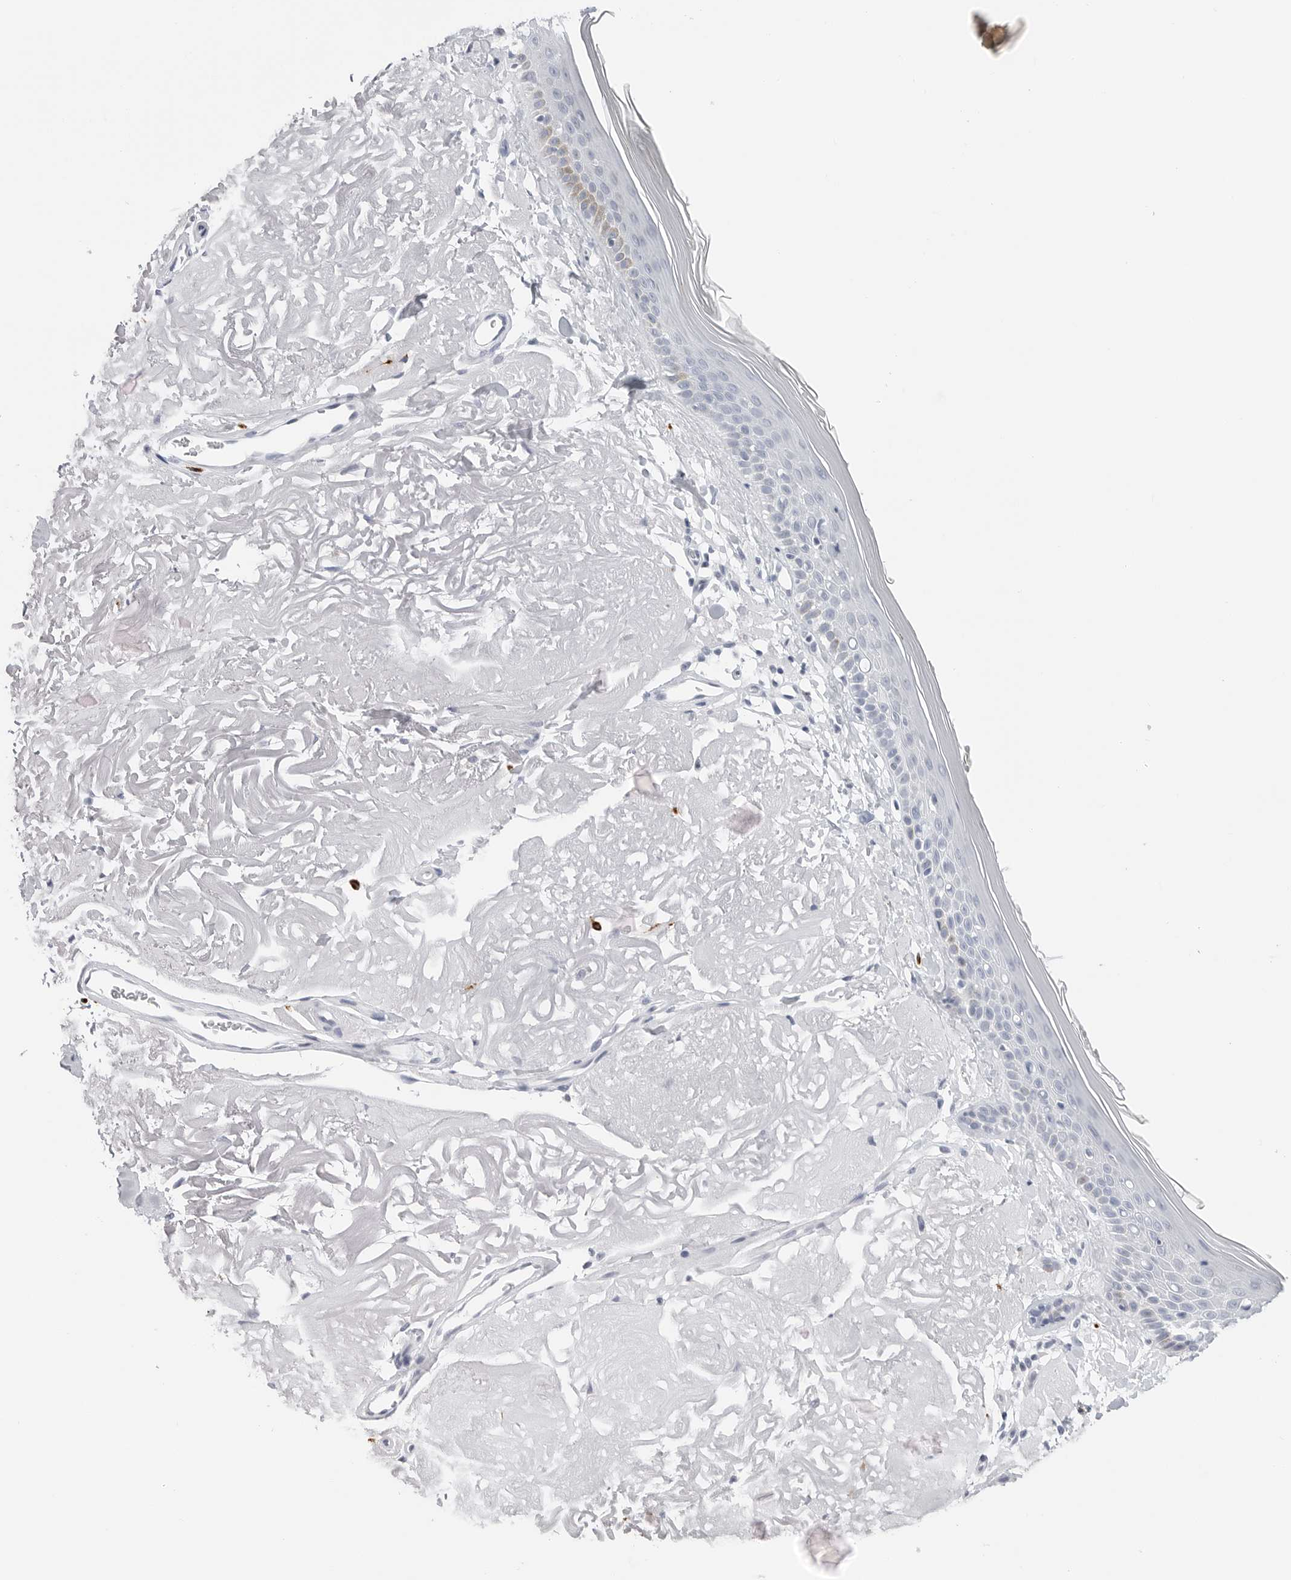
{"staining": {"intensity": "negative", "quantity": "none", "location": "none"}, "tissue": "skin", "cell_type": "Fibroblasts", "image_type": "normal", "snomed": [{"axis": "morphology", "description": "Normal tissue, NOS"}, {"axis": "topography", "description": "Skin"}, {"axis": "topography", "description": "Skeletal muscle"}], "caption": "Immunohistochemical staining of normal skin reveals no significant expression in fibroblasts.", "gene": "HSPB7", "patient": {"sex": "male", "age": 83}}